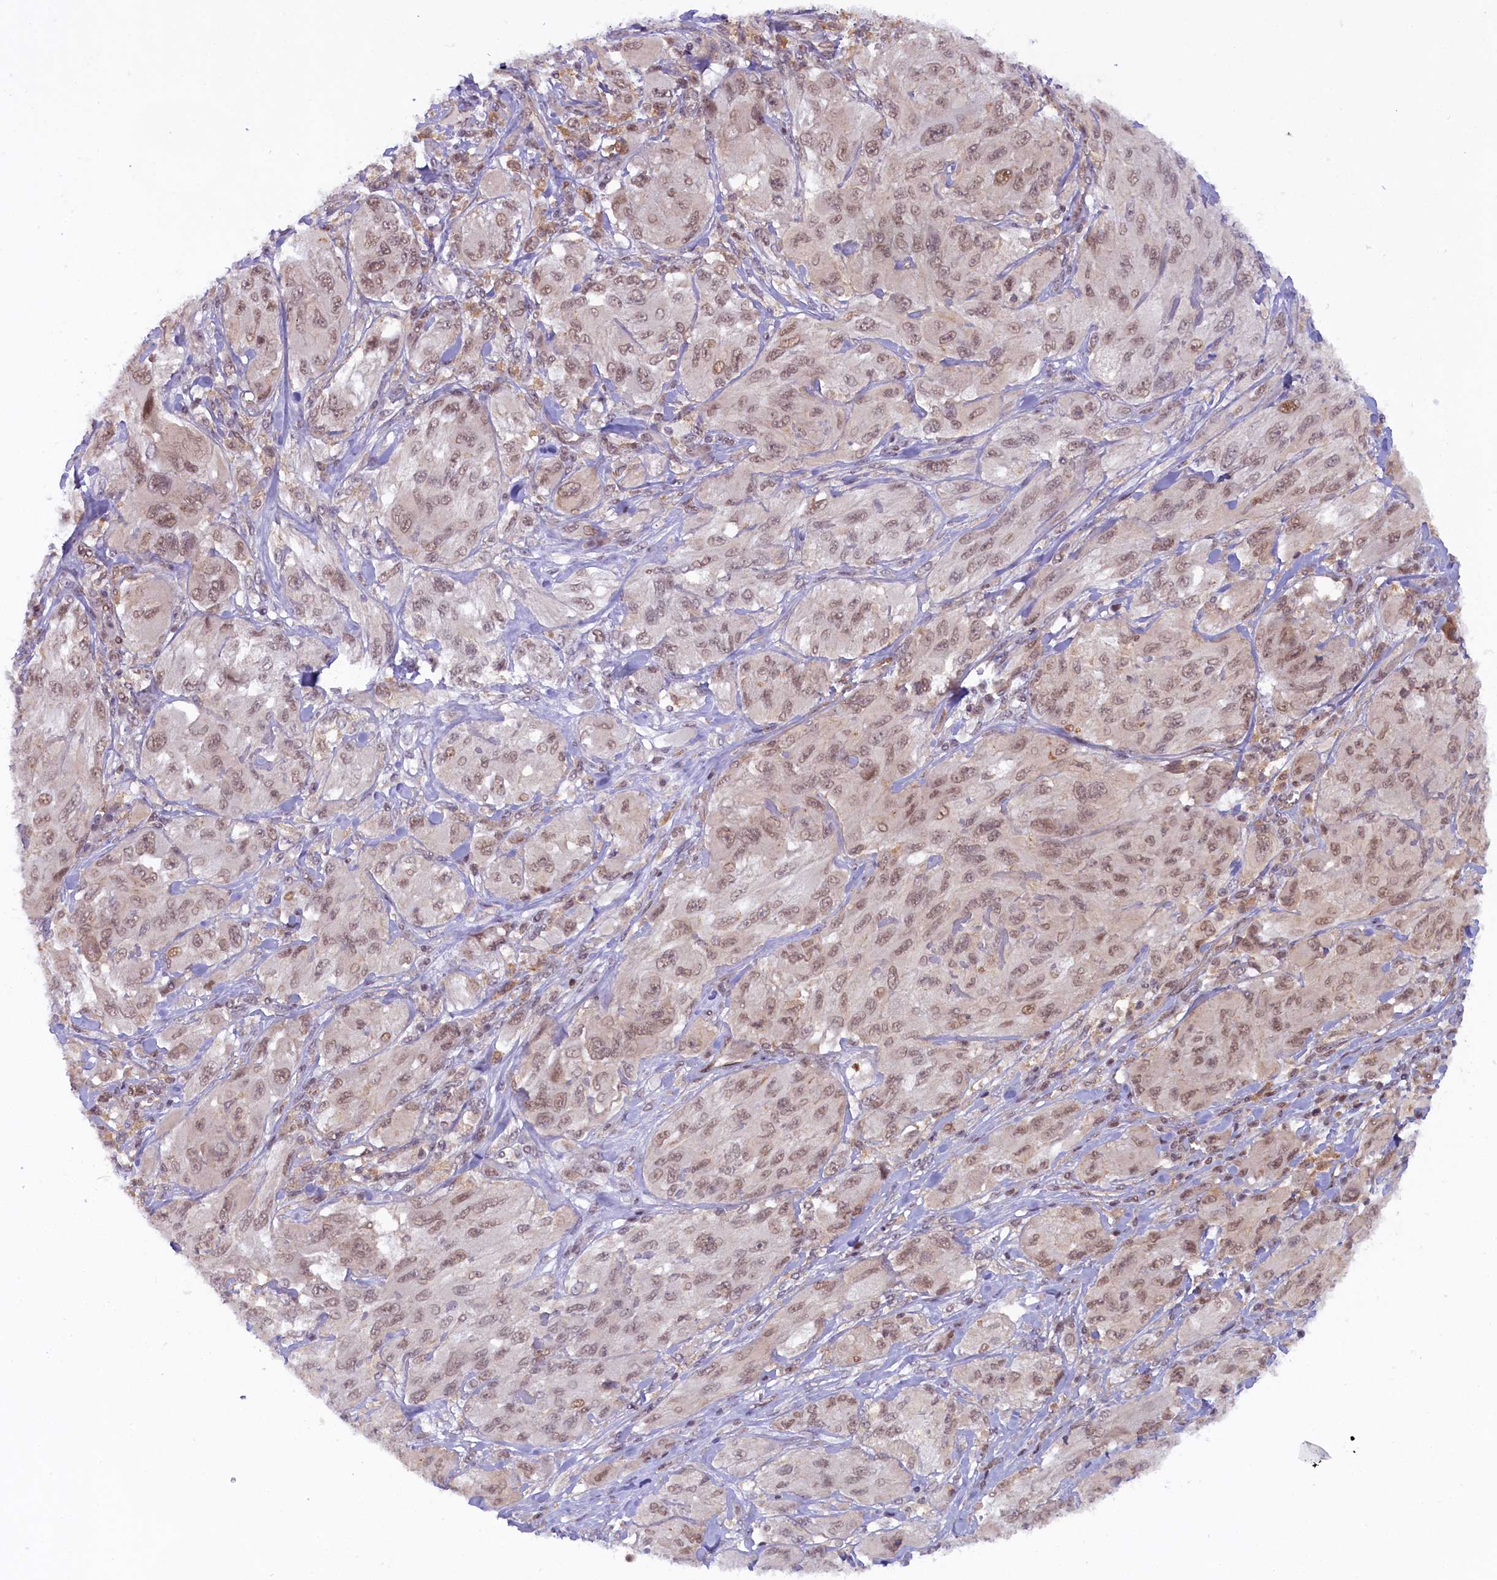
{"staining": {"intensity": "weak", "quantity": ">75%", "location": "nuclear"}, "tissue": "melanoma", "cell_type": "Tumor cells", "image_type": "cancer", "snomed": [{"axis": "morphology", "description": "Malignant melanoma, NOS"}, {"axis": "topography", "description": "Skin"}], "caption": "DAB immunohistochemical staining of malignant melanoma reveals weak nuclear protein positivity in approximately >75% of tumor cells. (IHC, brightfield microscopy, high magnification).", "gene": "FCHO1", "patient": {"sex": "female", "age": 91}}